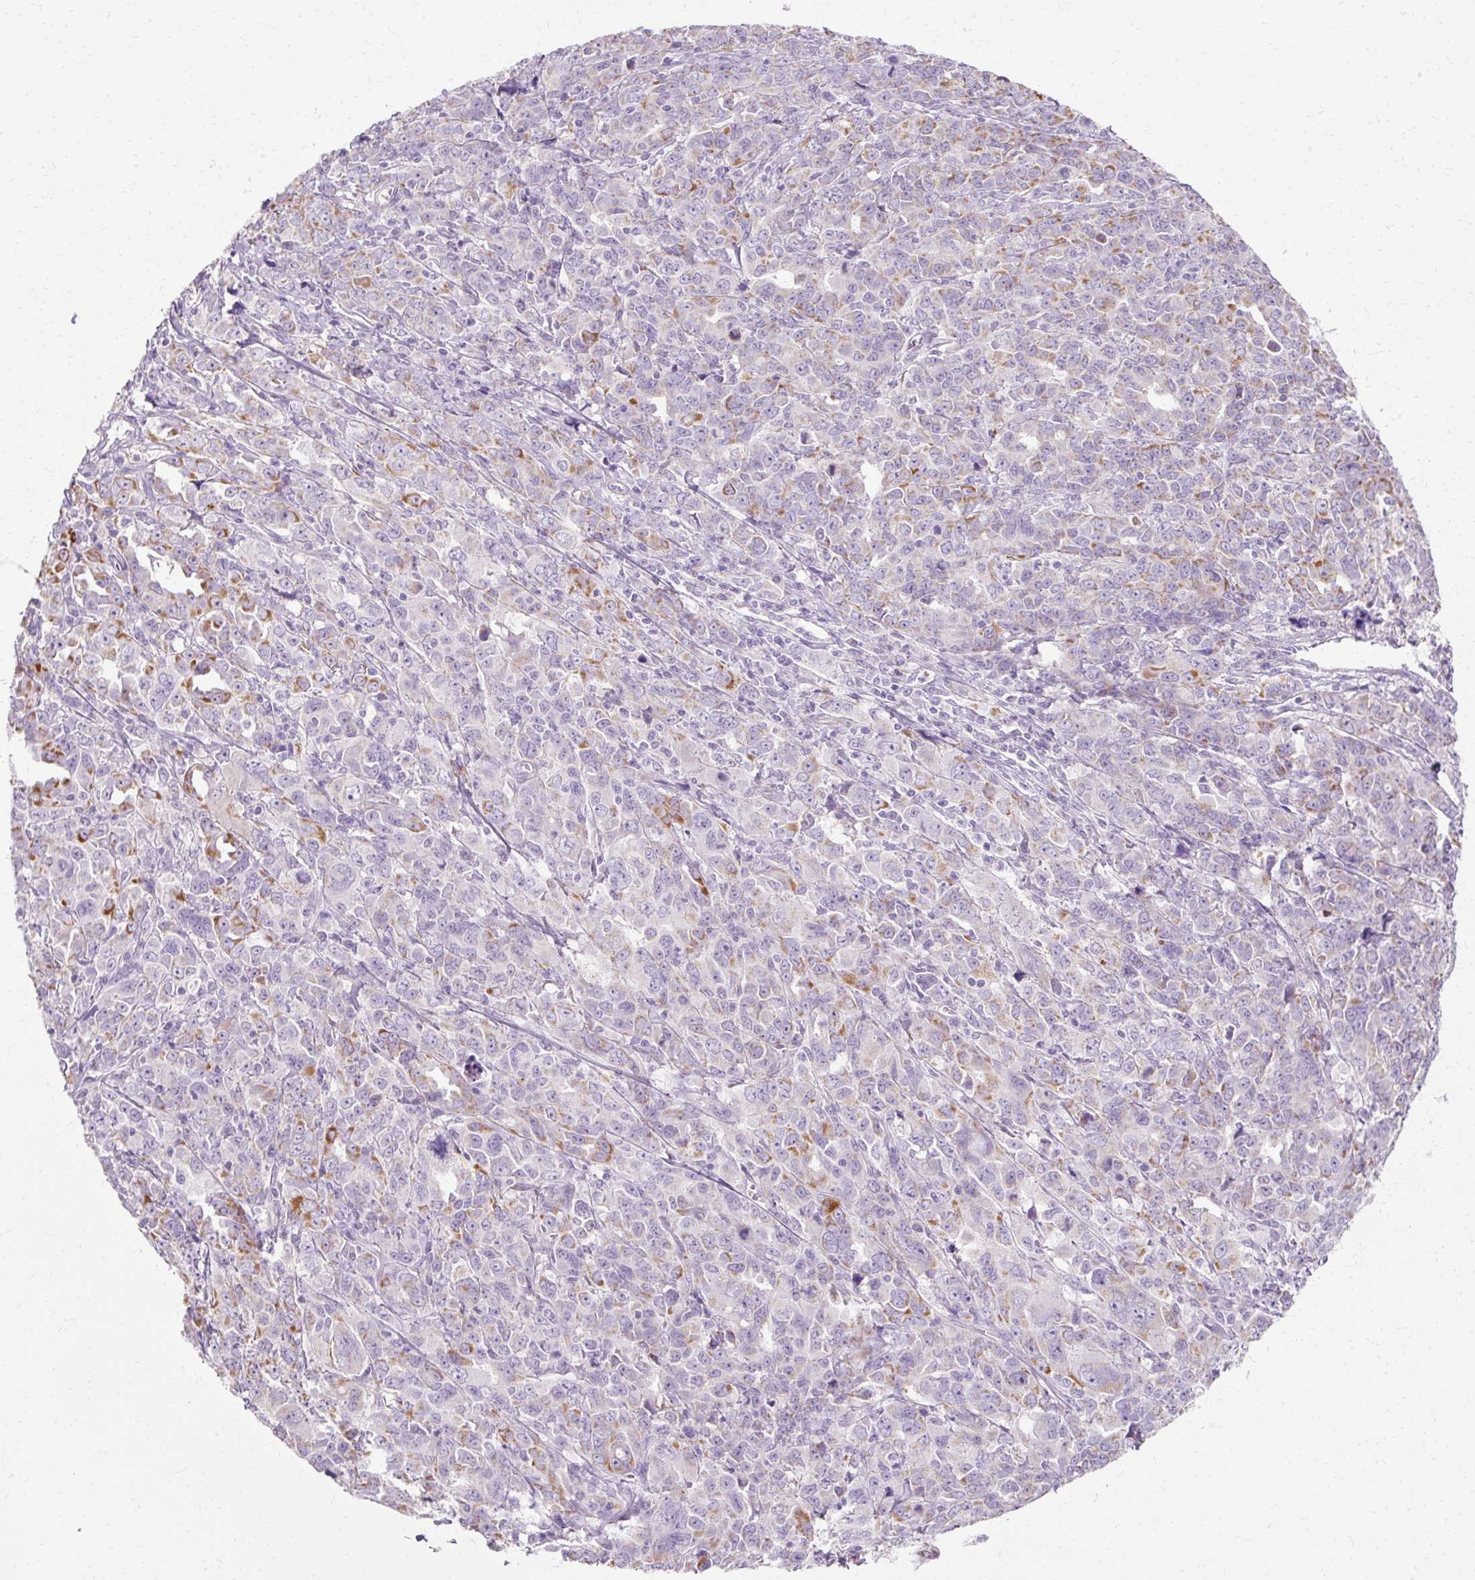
{"staining": {"intensity": "moderate", "quantity": "25%-75%", "location": "cytoplasmic/membranous"}, "tissue": "ovarian cancer", "cell_type": "Tumor cells", "image_type": "cancer", "snomed": [{"axis": "morphology", "description": "Adenocarcinoma, NOS"}, {"axis": "morphology", "description": "Carcinoma, endometroid"}, {"axis": "topography", "description": "Ovary"}], "caption": "Immunohistochemistry photomicrograph of ovarian cancer stained for a protein (brown), which displays medium levels of moderate cytoplasmic/membranous expression in approximately 25%-75% of tumor cells.", "gene": "HSD11B1", "patient": {"sex": "female", "age": 72}}